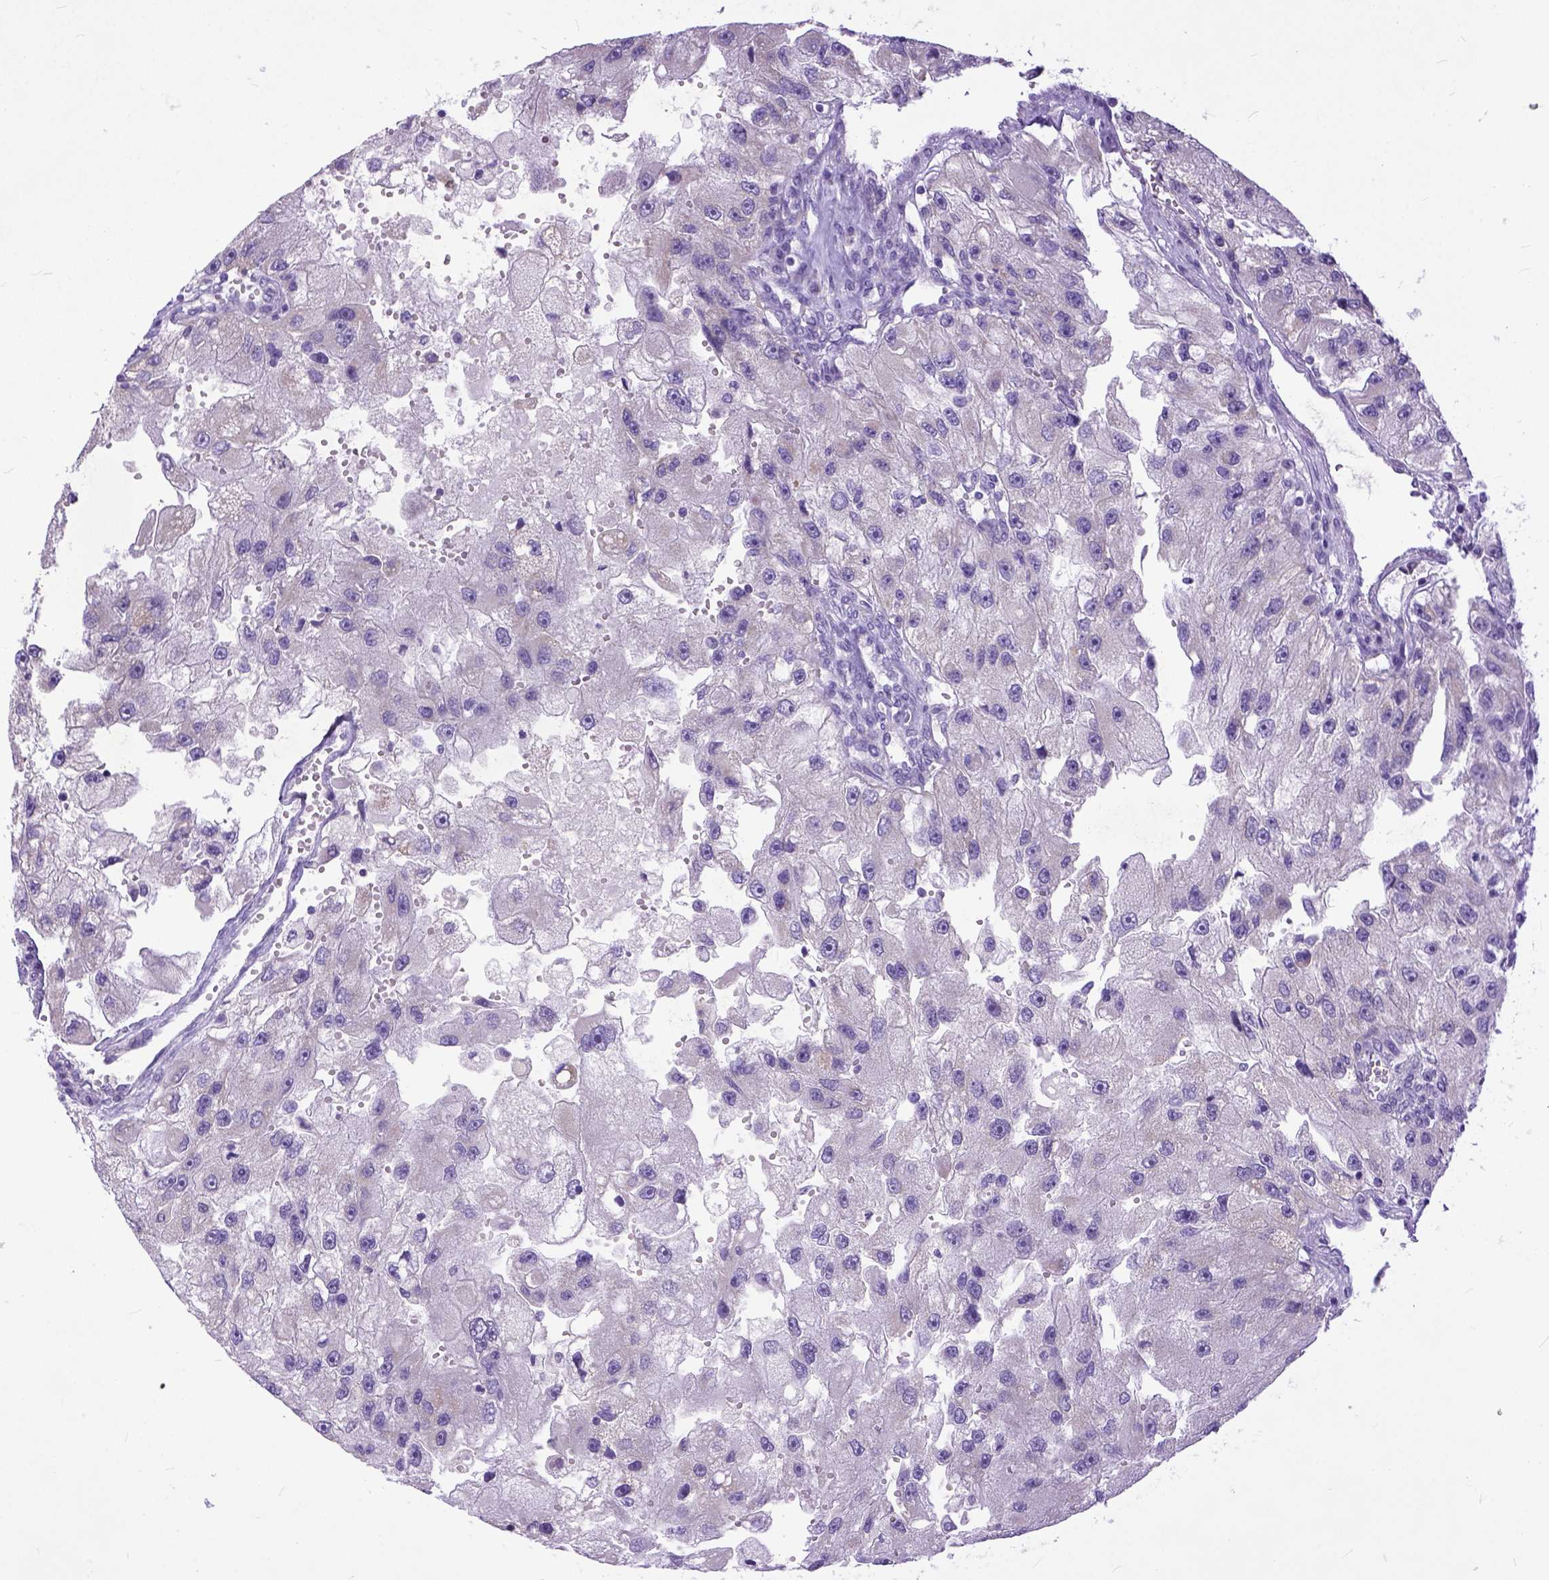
{"staining": {"intensity": "negative", "quantity": "none", "location": "none"}, "tissue": "renal cancer", "cell_type": "Tumor cells", "image_type": "cancer", "snomed": [{"axis": "morphology", "description": "Adenocarcinoma, NOS"}, {"axis": "topography", "description": "Kidney"}], "caption": "Tumor cells are negative for protein expression in human renal adenocarcinoma.", "gene": "PLK5", "patient": {"sex": "male", "age": 63}}